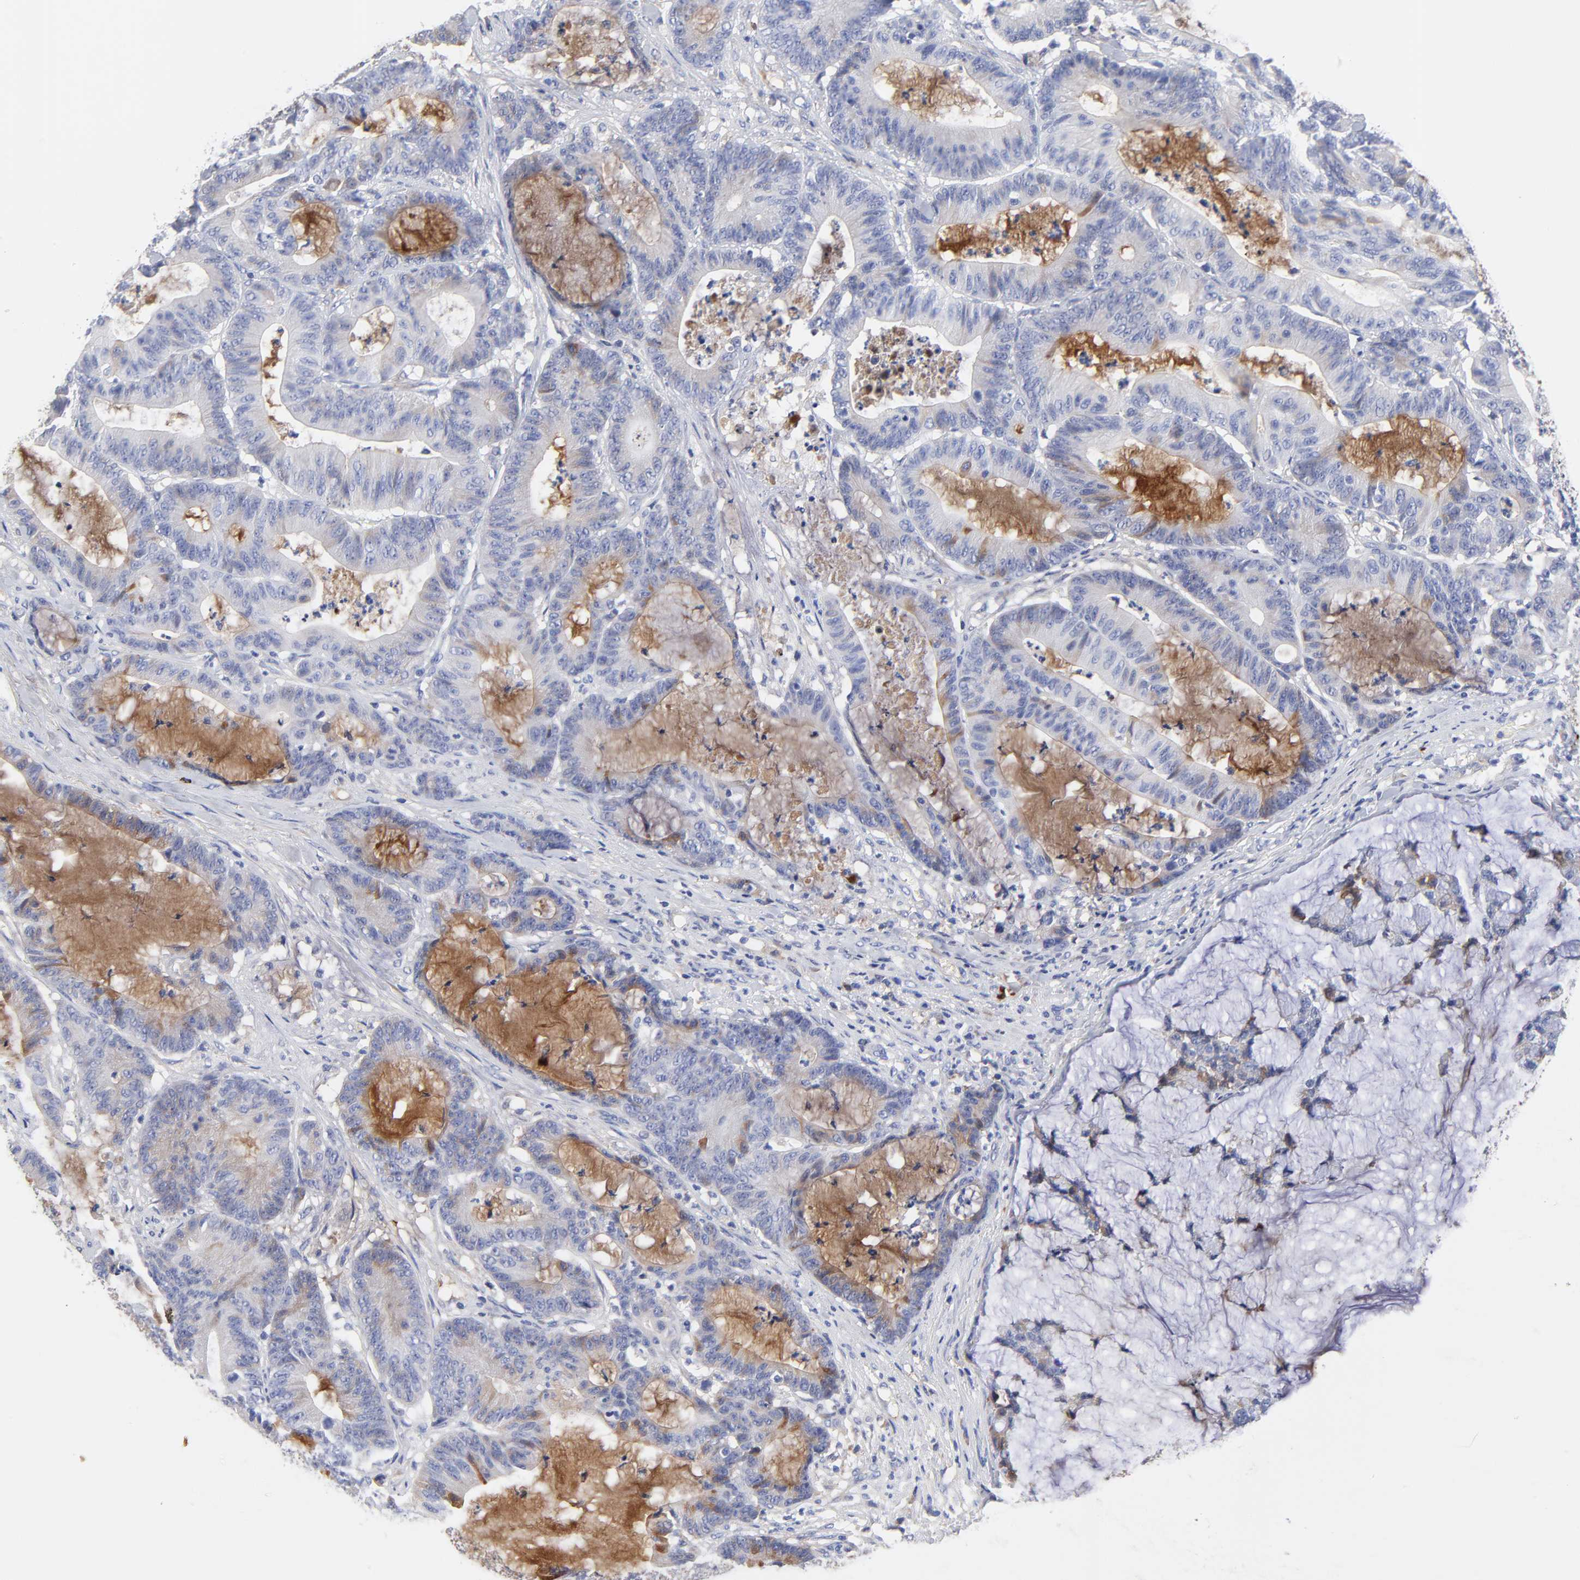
{"staining": {"intensity": "weak", "quantity": "<25%", "location": "cytoplasmic/membranous"}, "tissue": "colorectal cancer", "cell_type": "Tumor cells", "image_type": "cancer", "snomed": [{"axis": "morphology", "description": "Adenocarcinoma, NOS"}, {"axis": "topography", "description": "Colon"}], "caption": "An image of human colorectal cancer is negative for staining in tumor cells.", "gene": "IGLV3-10", "patient": {"sex": "female", "age": 84}}